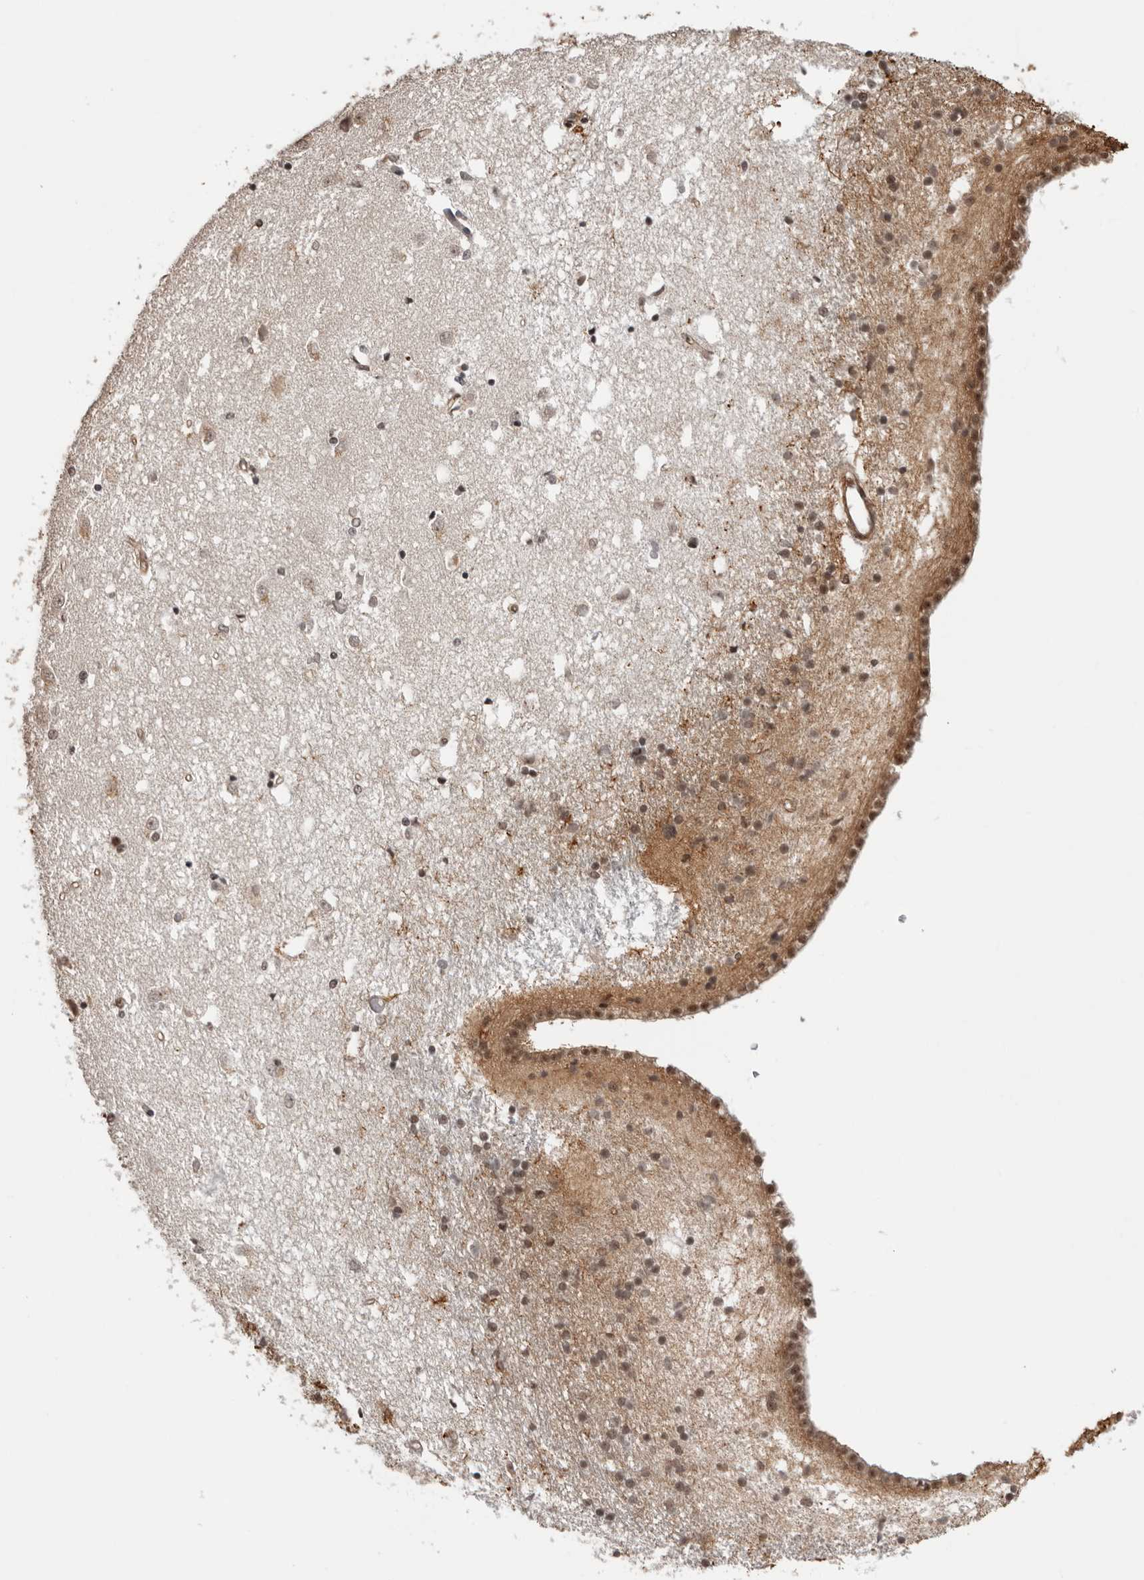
{"staining": {"intensity": "moderate", "quantity": "25%-75%", "location": "cytoplasmic/membranous,nuclear"}, "tissue": "caudate", "cell_type": "Glial cells", "image_type": "normal", "snomed": [{"axis": "morphology", "description": "Normal tissue, NOS"}, {"axis": "topography", "description": "Lateral ventricle wall"}], "caption": "Glial cells display moderate cytoplasmic/membranous,nuclear expression in approximately 25%-75% of cells in normal caudate. Nuclei are stained in blue.", "gene": "SDE2", "patient": {"sex": "male", "age": 45}}